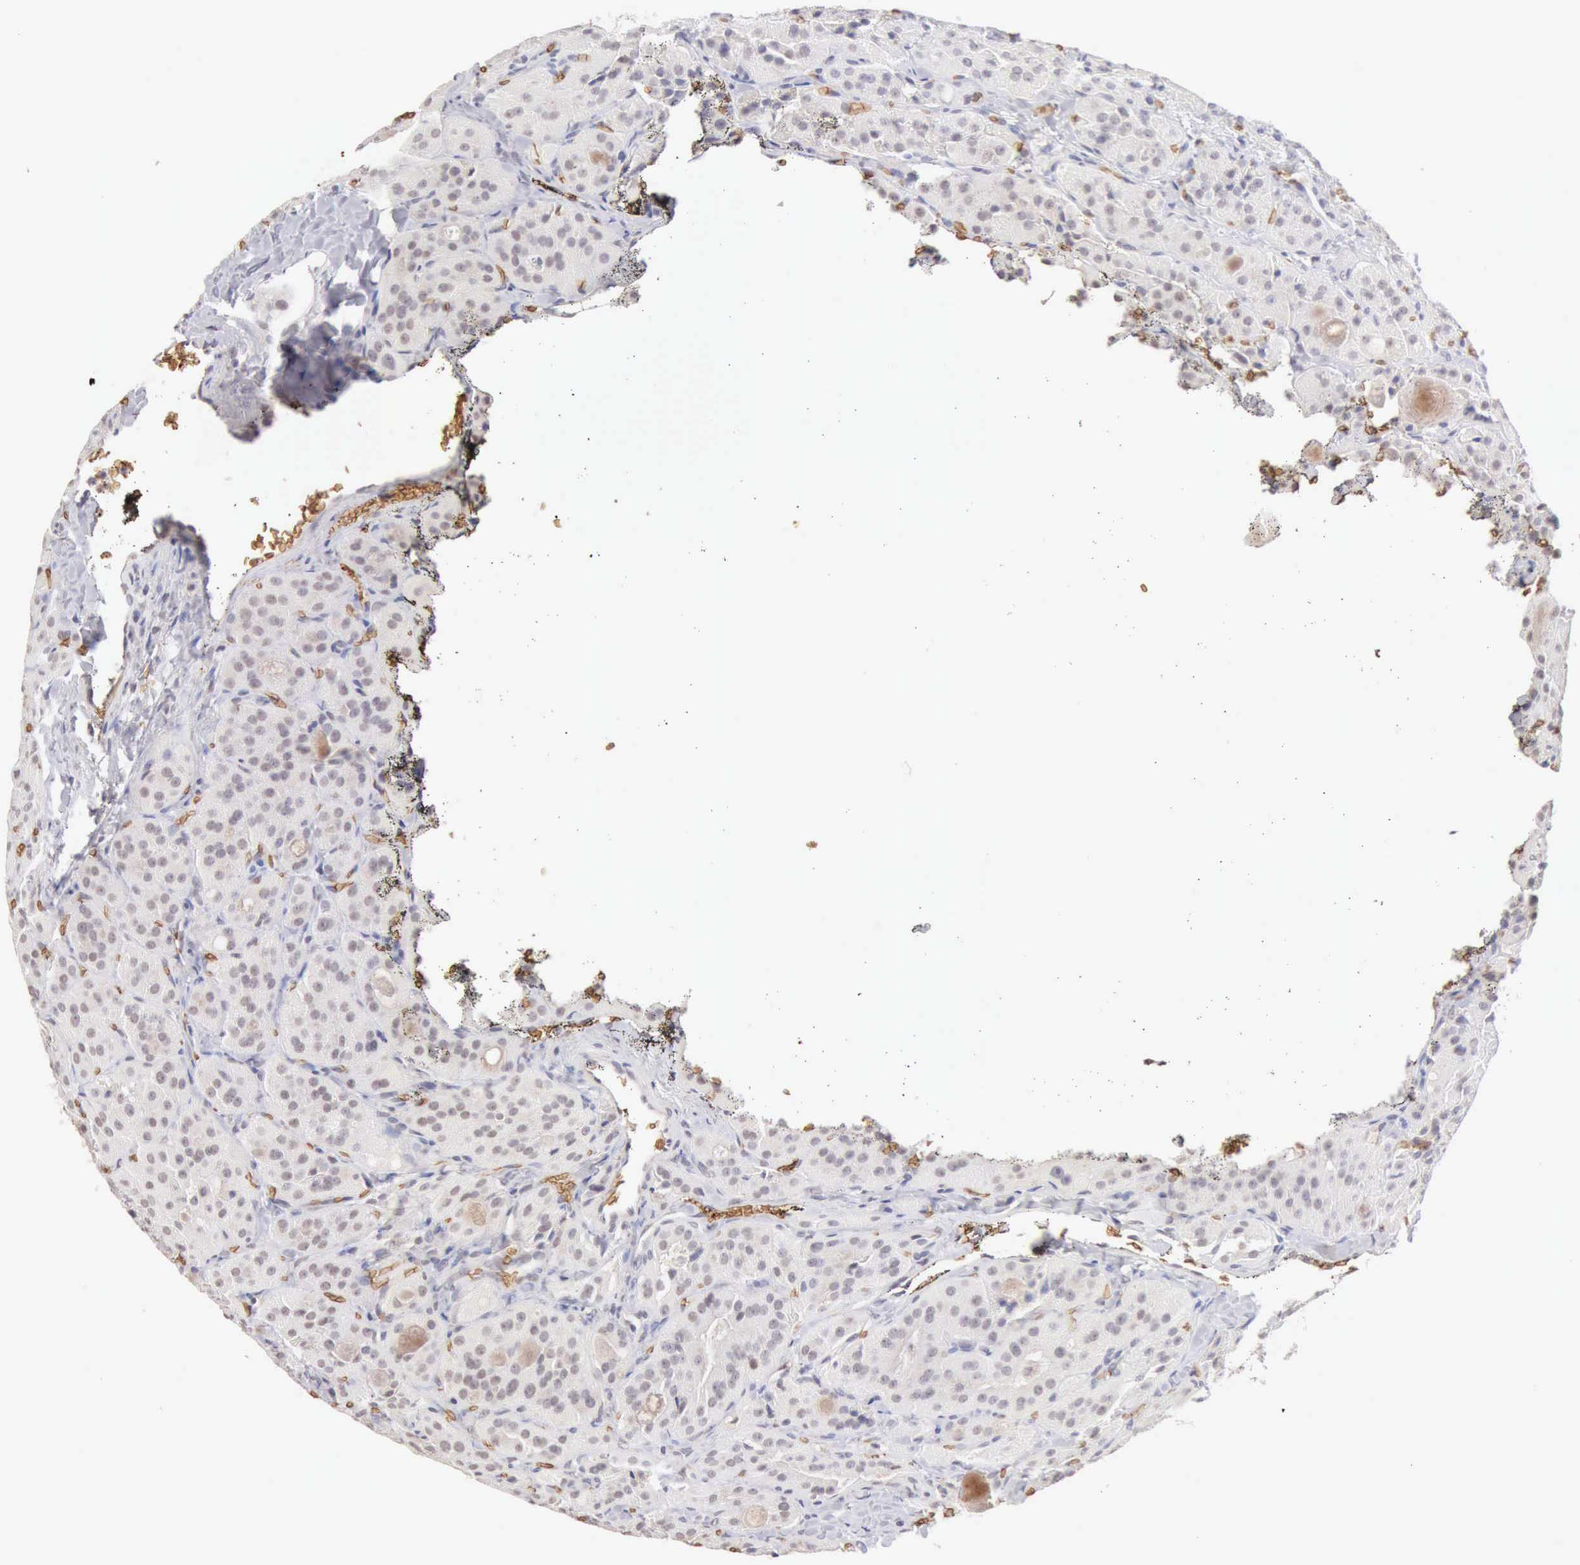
{"staining": {"intensity": "negative", "quantity": "none", "location": "none"}, "tissue": "thyroid cancer", "cell_type": "Tumor cells", "image_type": "cancer", "snomed": [{"axis": "morphology", "description": "Carcinoma, NOS"}, {"axis": "topography", "description": "Thyroid gland"}], "caption": "Immunohistochemistry (IHC) of human thyroid cancer exhibits no positivity in tumor cells.", "gene": "CFI", "patient": {"sex": "male", "age": 76}}